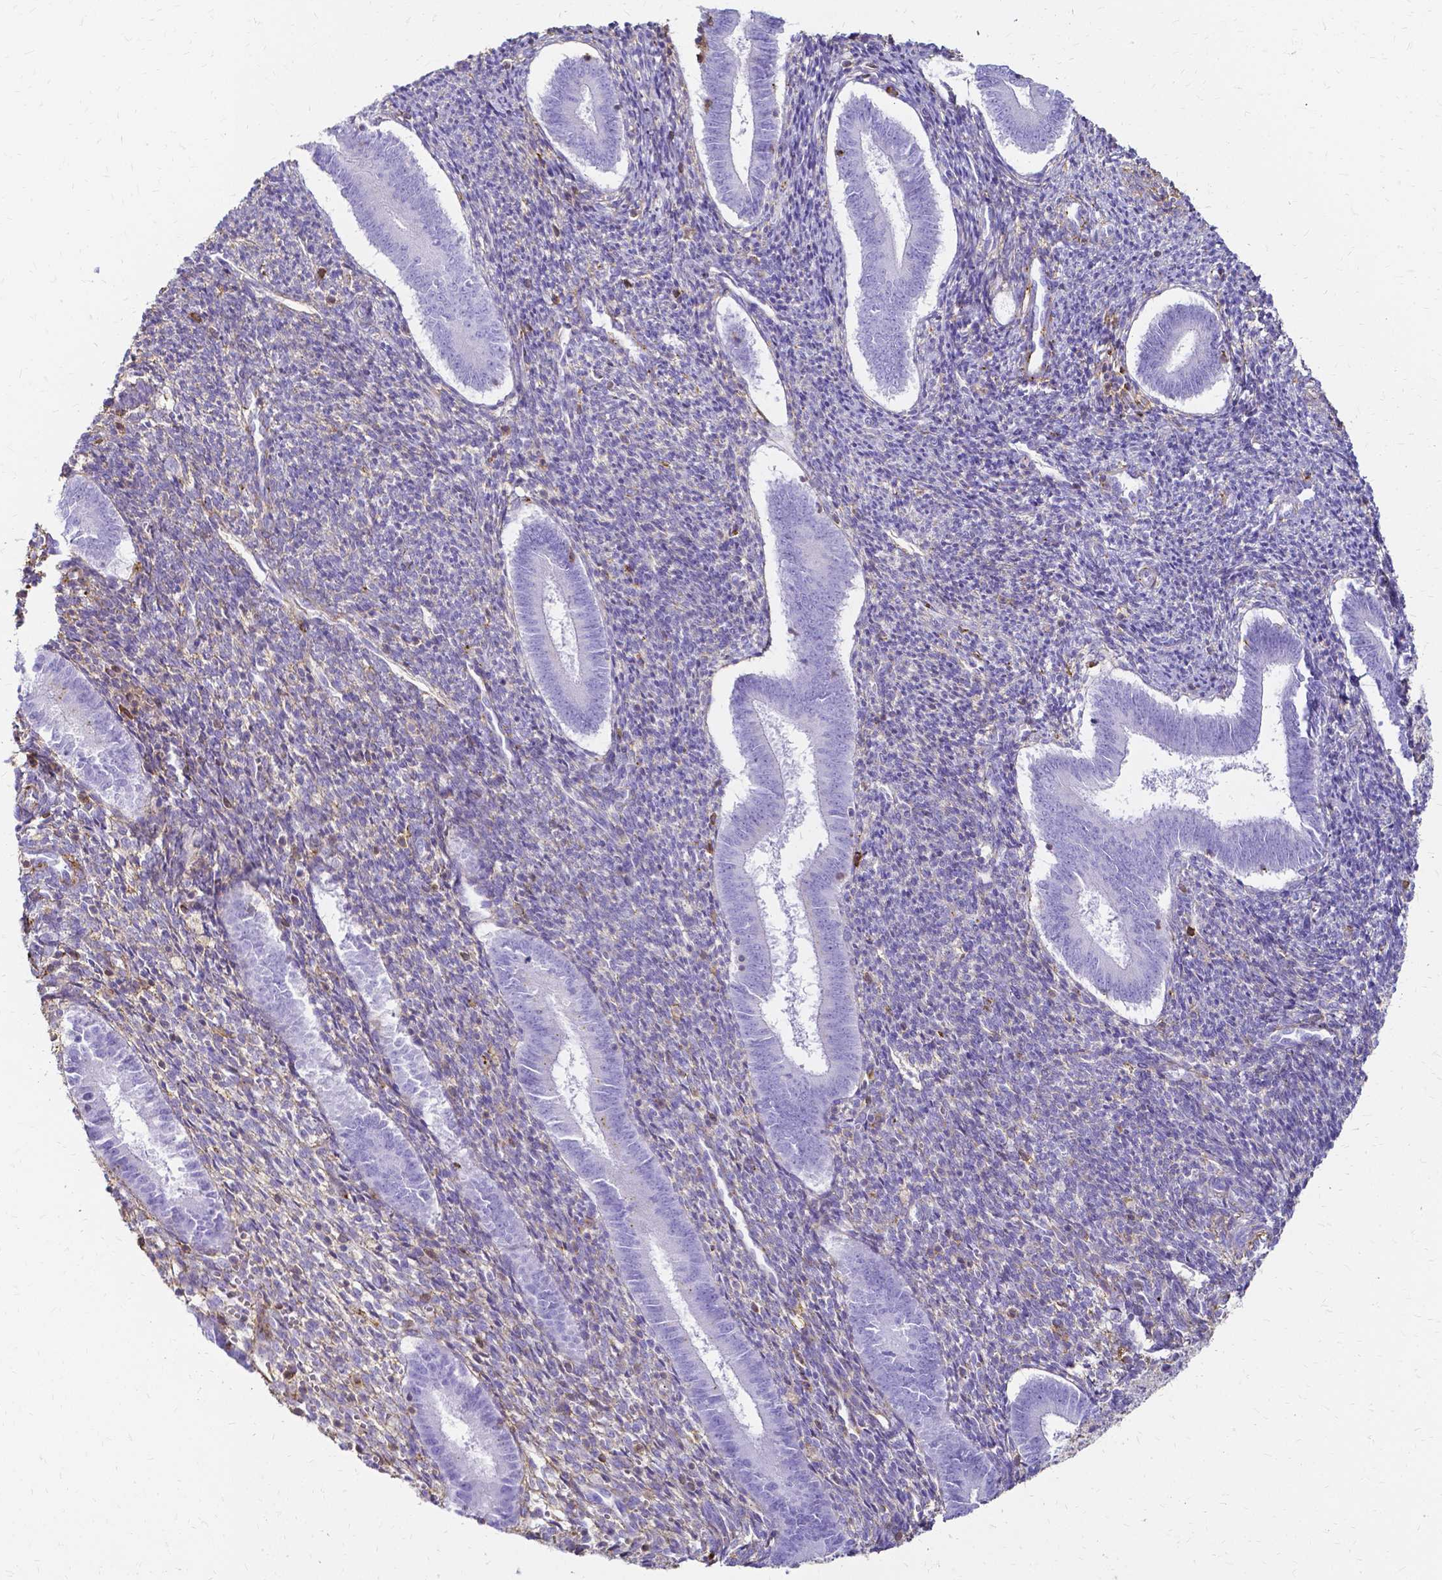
{"staining": {"intensity": "weak", "quantity": "<25%", "location": "cytoplasmic/membranous"}, "tissue": "endometrium", "cell_type": "Cells in endometrial stroma", "image_type": "normal", "snomed": [{"axis": "morphology", "description": "Normal tissue, NOS"}, {"axis": "topography", "description": "Endometrium"}], "caption": "Immunohistochemistry (IHC) histopathology image of benign endometrium: human endometrium stained with DAB shows no significant protein expression in cells in endometrial stroma. (Brightfield microscopy of DAB (3,3'-diaminobenzidine) immunohistochemistry (IHC) at high magnification).", "gene": "HSPA12A", "patient": {"sex": "female", "age": 25}}